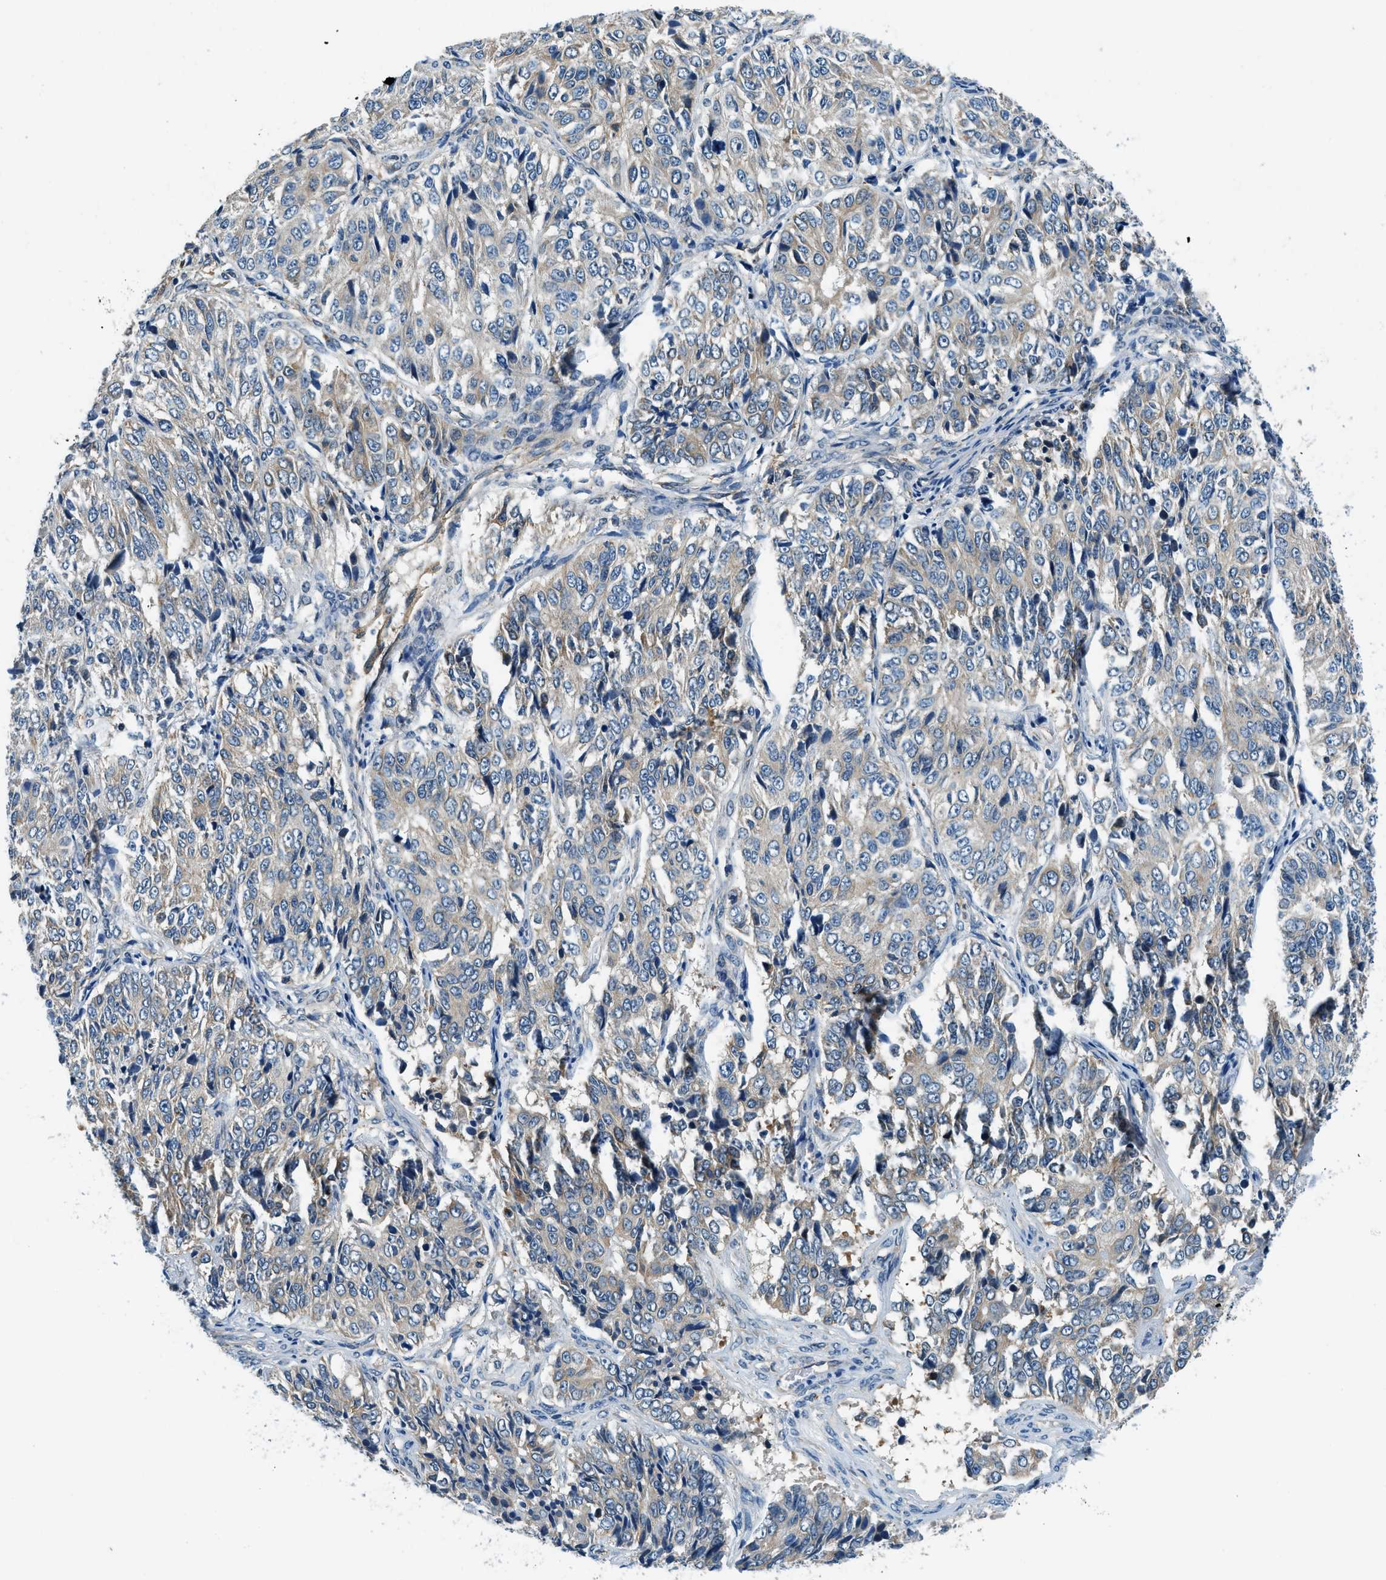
{"staining": {"intensity": "weak", "quantity": "25%-75%", "location": "cytoplasmic/membranous"}, "tissue": "ovarian cancer", "cell_type": "Tumor cells", "image_type": "cancer", "snomed": [{"axis": "morphology", "description": "Carcinoma, endometroid"}, {"axis": "topography", "description": "Ovary"}], "caption": "An IHC image of tumor tissue is shown. Protein staining in brown highlights weak cytoplasmic/membranous positivity in ovarian cancer within tumor cells.", "gene": "SLC19A2", "patient": {"sex": "female", "age": 51}}